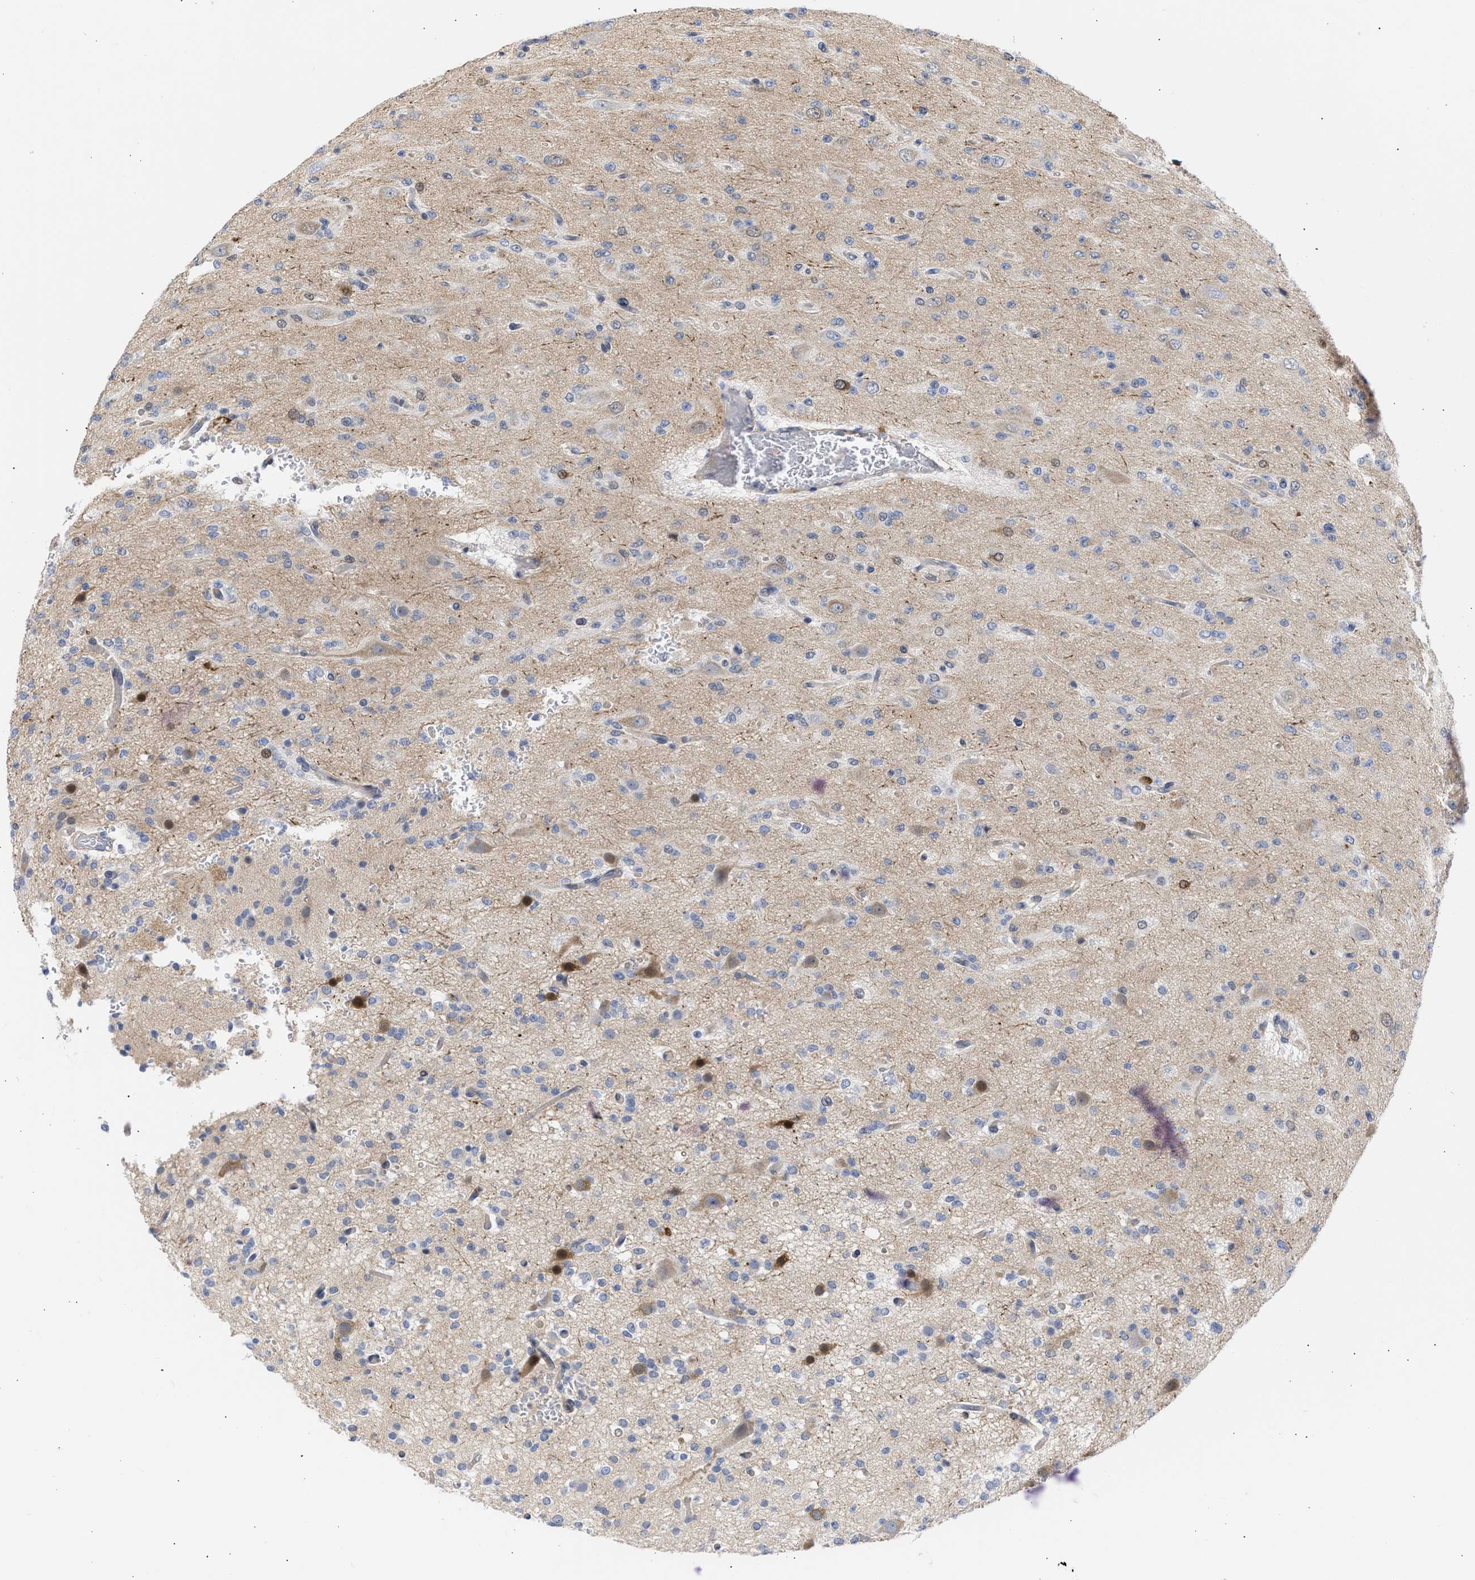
{"staining": {"intensity": "negative", "quantity": "none", "location": "none"}, "tissue": "glioma", "cell_type": "Tumor cells", "image_type": "cancer", "snomed": [{"axis": "morphology", "description": "Glioma, malignant, Low grade"}, {"axis": "topography", "description": "Brain"}], "caption": "High power microscopy image of an IHC micrograph of malignant glioma (low-grade), revealing no significant positivity in tumor cells.", "gene": "THRA", "patient": {"sex": "male", "age": 38}}